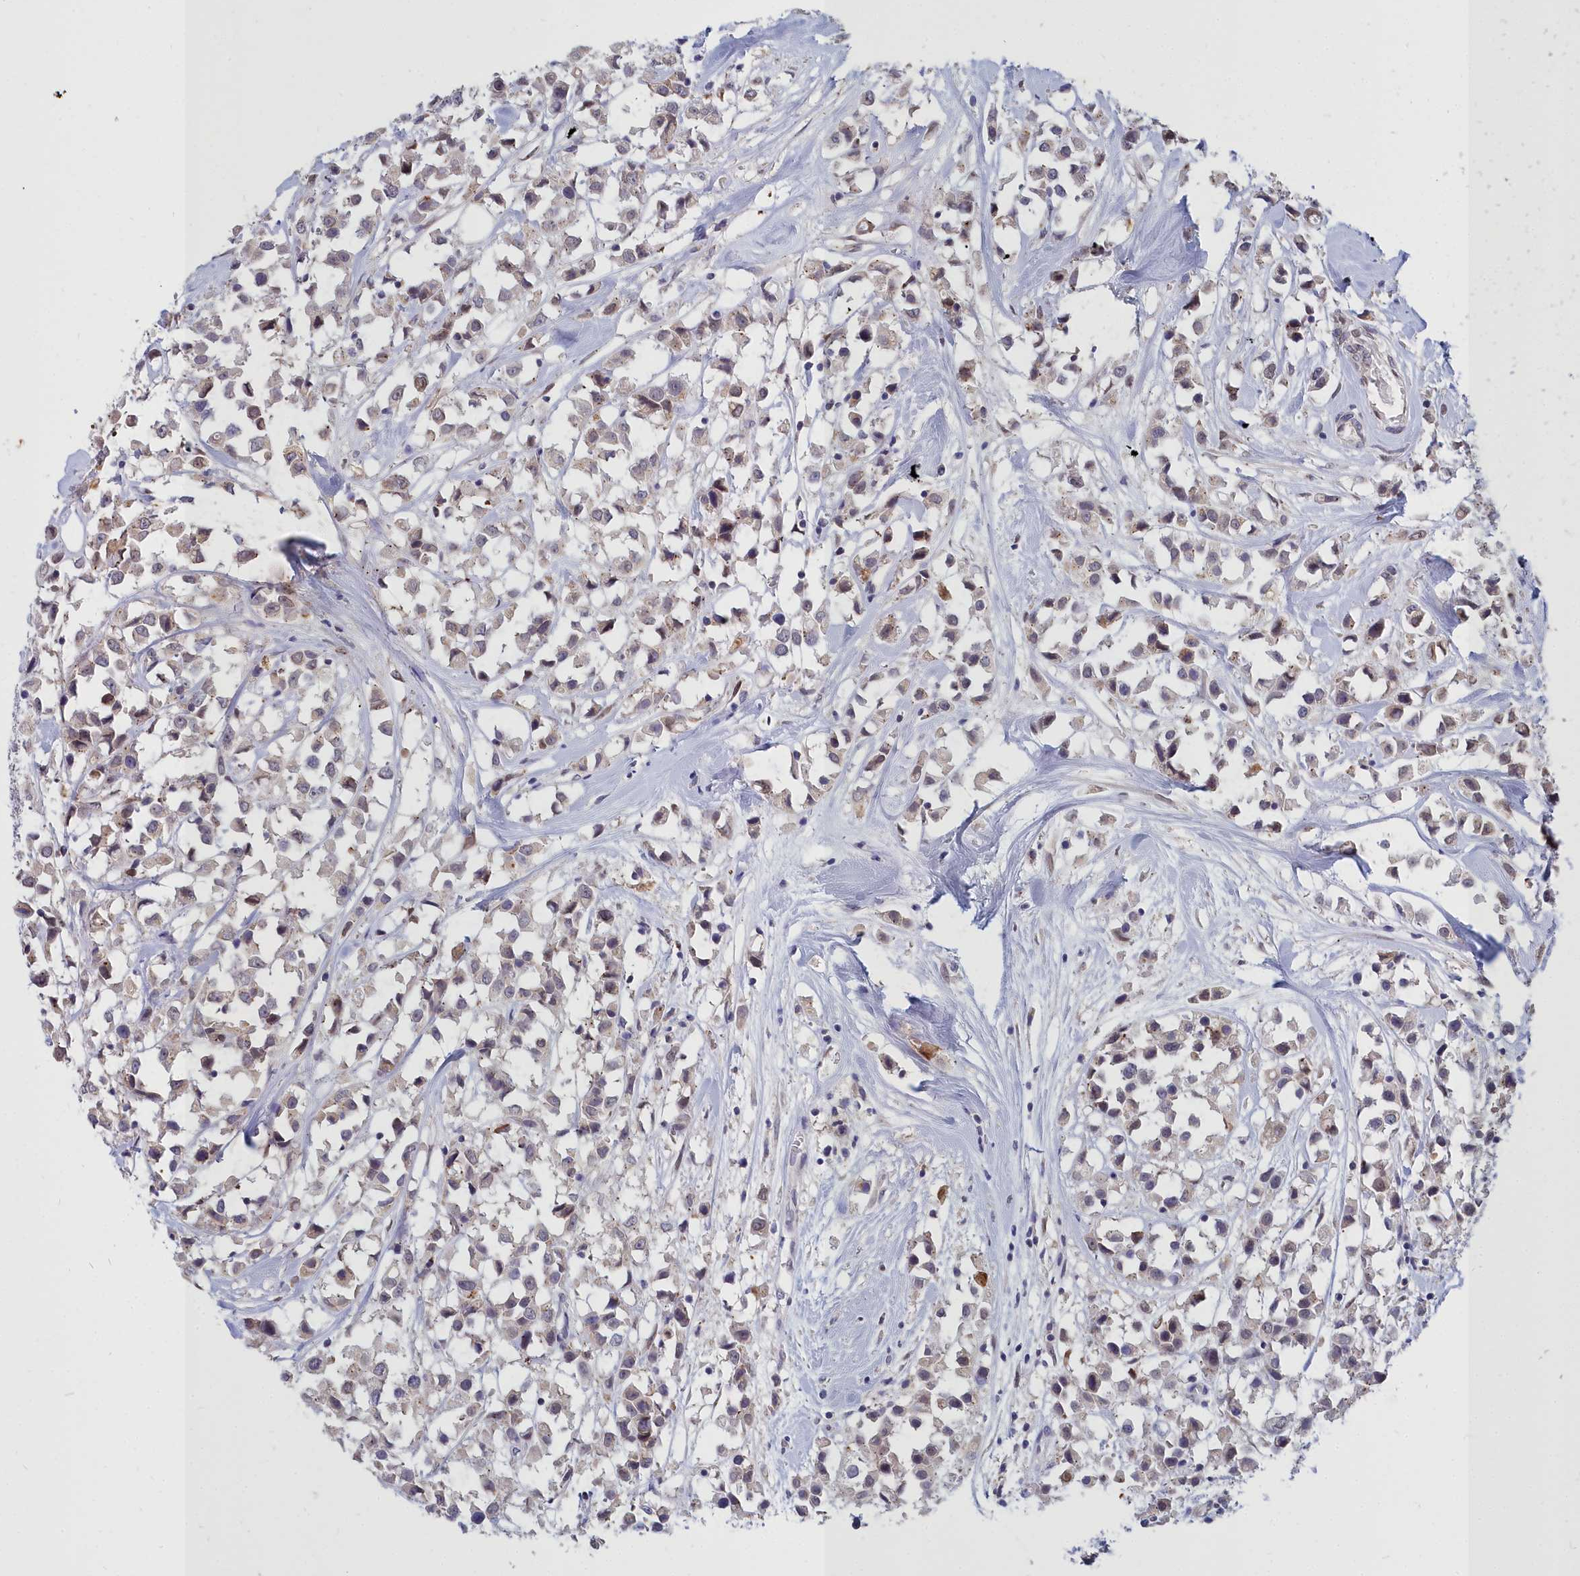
{"staining": {"intensity": "weak", "quantity": "25%-75%", "location": "cytoplasmic/membranous"}, "tissue": "breast cancer", "cell_type": "Tumor cells", "image_type": "cancer", "snomed": [{"axis": "morphology", "description": "Duct carcinoma"}, {"axis": "topography", "description": "Breast"}], "caption": "The photomicrograph displays staining of breast cancer, revealing weak cytoplasmic/membranous protein staining (brown color) within tumor cells. (DAB IHC with brightfield microscopy, high magnification).", "gene": "NOXA1", "patient": {"sex": "female", "age": 61}}